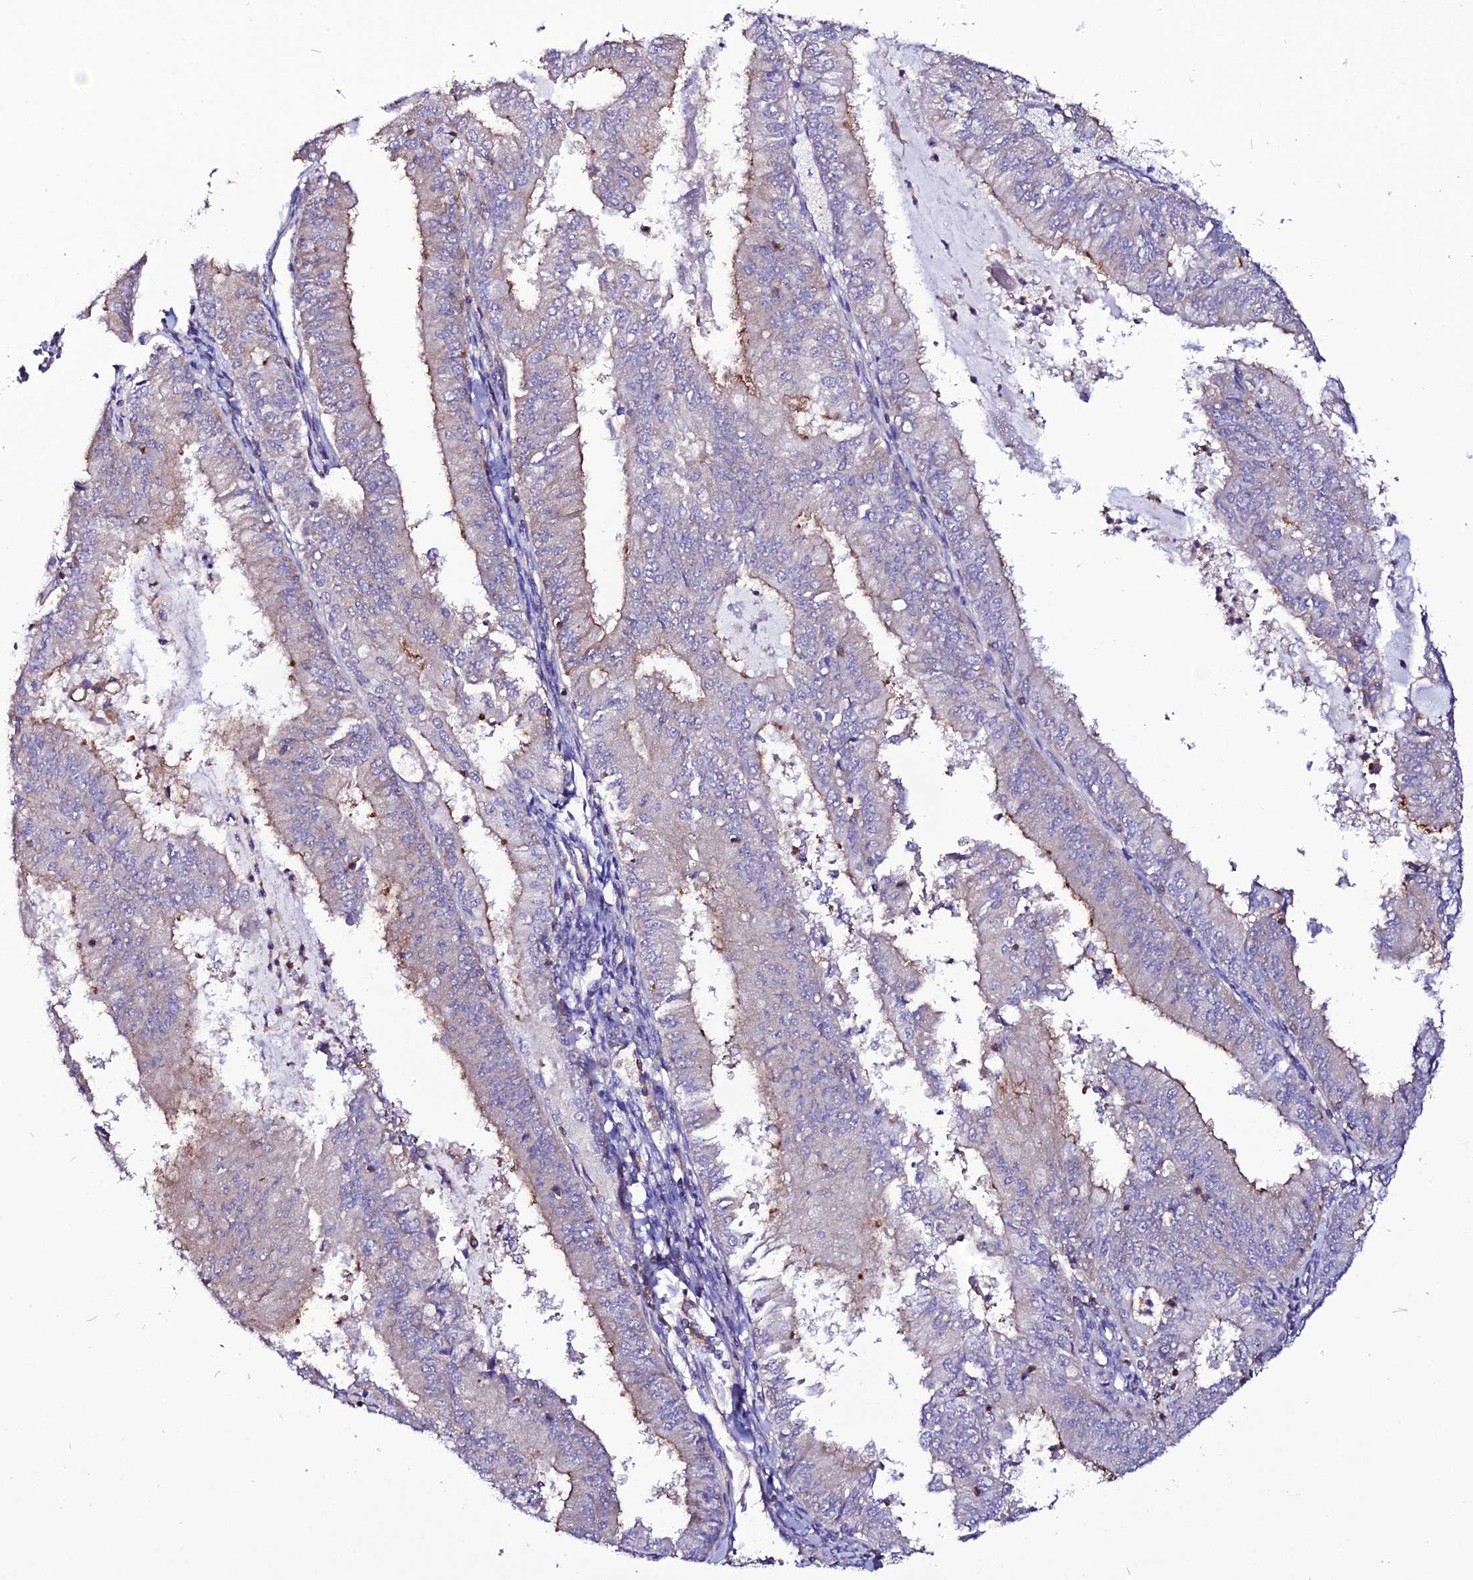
{"staining": {"intensity": "negative", "quantity": "none", "location": "none"}, "tissue": "endometrial cancer", "cell_type": "Tumor cells", "image_type": "cancer", "snomed": [{"axis": "morphology", "description": "Adenocarcinoma, NOS"}, {"axis": "topography", "description": "Endometrium"}], "caption": "Adenocarcinoma (endometrial) stained for a protein using immunohistochemistry (IHC) exhibits no positivity tumor cells.", "gene": "USP17L15", "patient": {"sex": "female", "age": 57}}